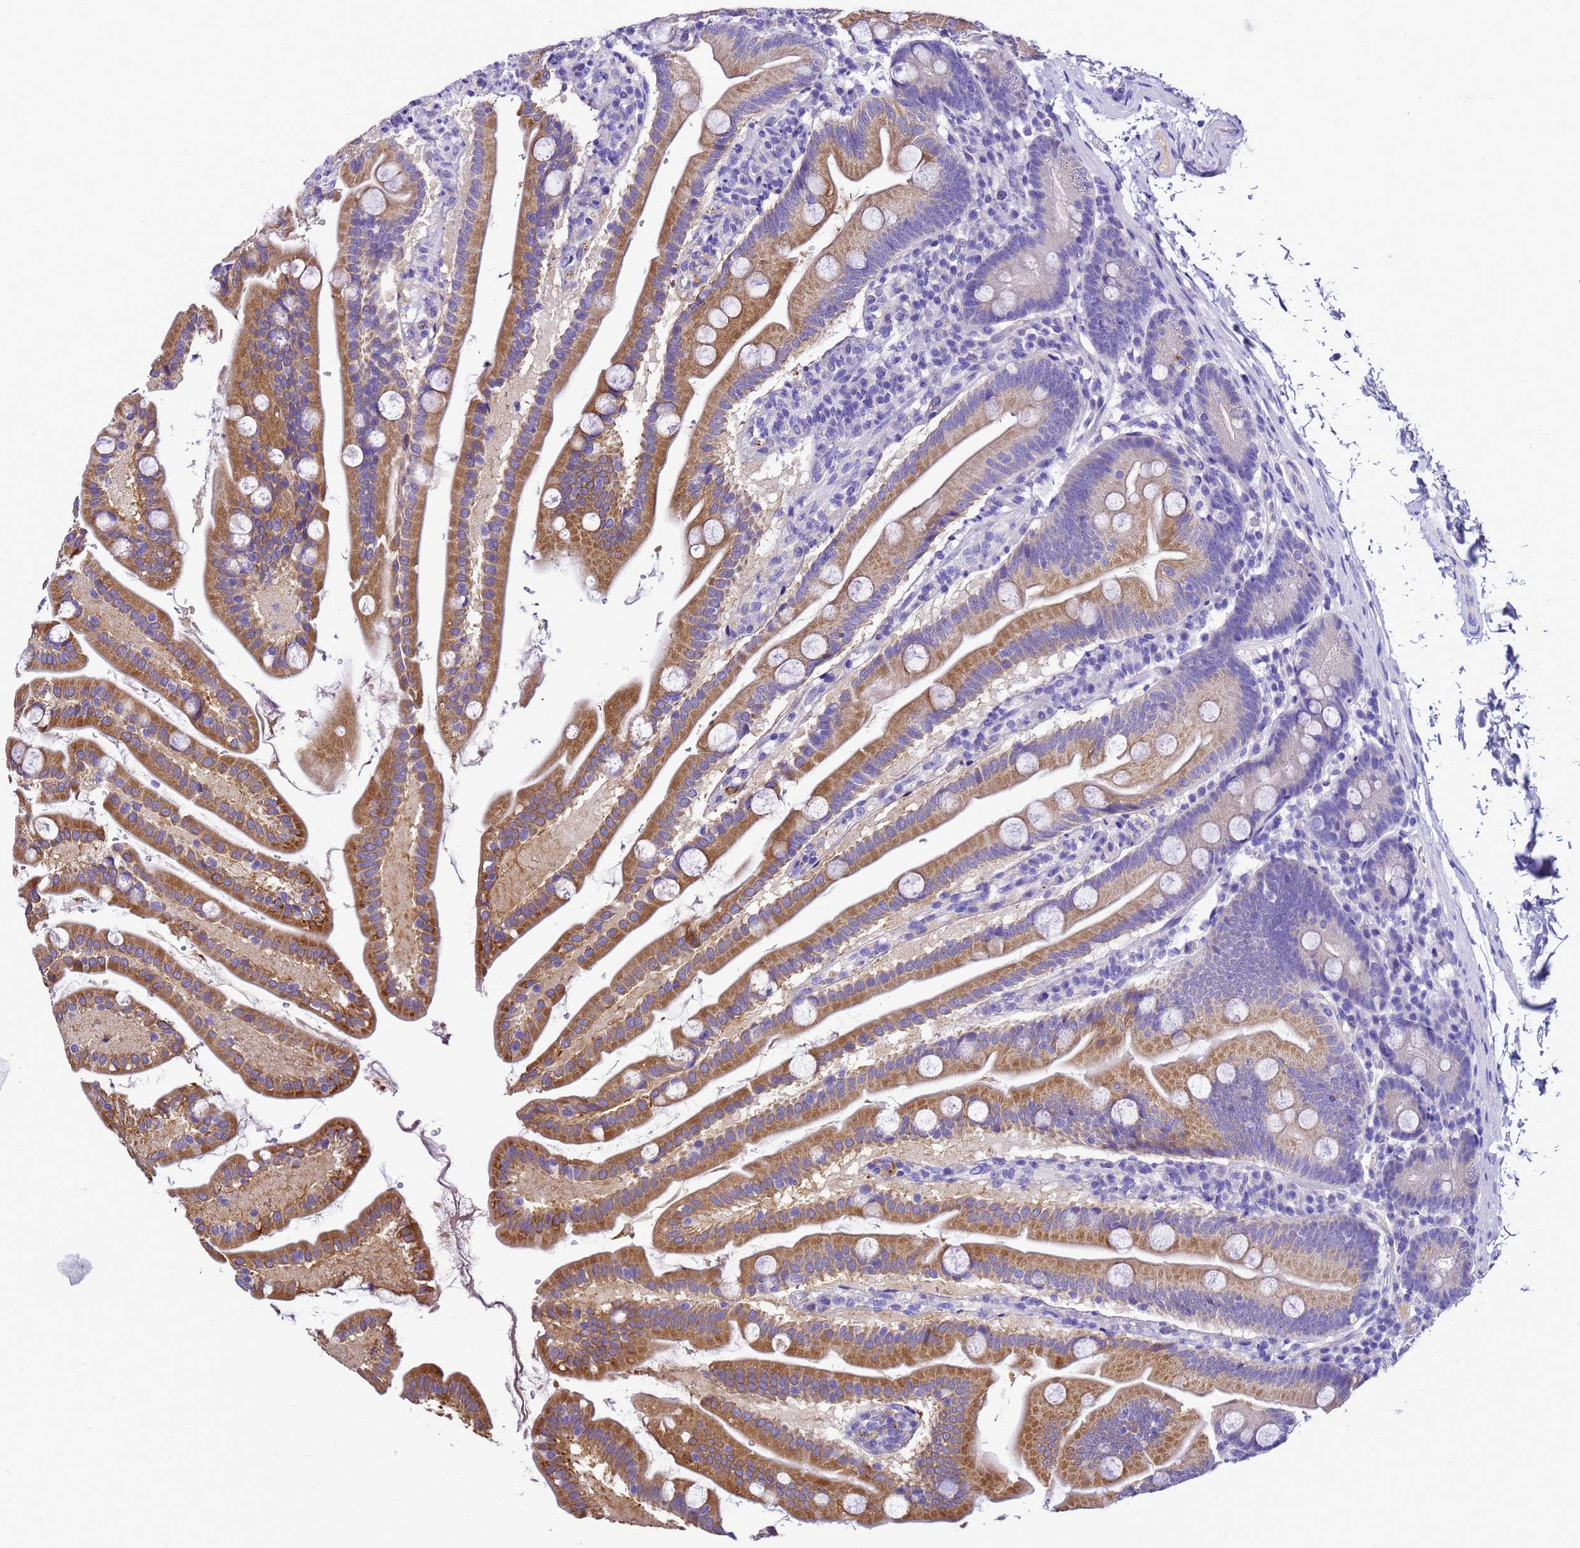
{"staining": {"intensity": "moderate", "quantity": "25%-75%", "location": "cytoplasmic/membranous"}, "tissue": "small intestine", "cell_type": "Glandular cells", "image_type": "normal", "snomed": [{"axis": "morphology", "description": "Normal tissue, NOS"}, {"axis": "topography", "description": "Small intestine"}], "caption": "Glandular cells exhibit moderate cytoplasmic/membranous positivity in approximately 25%-75% of cells in normal small intestine.", "gene": "UGT2A1", "patient": {"sex": "female", "age": 68}}